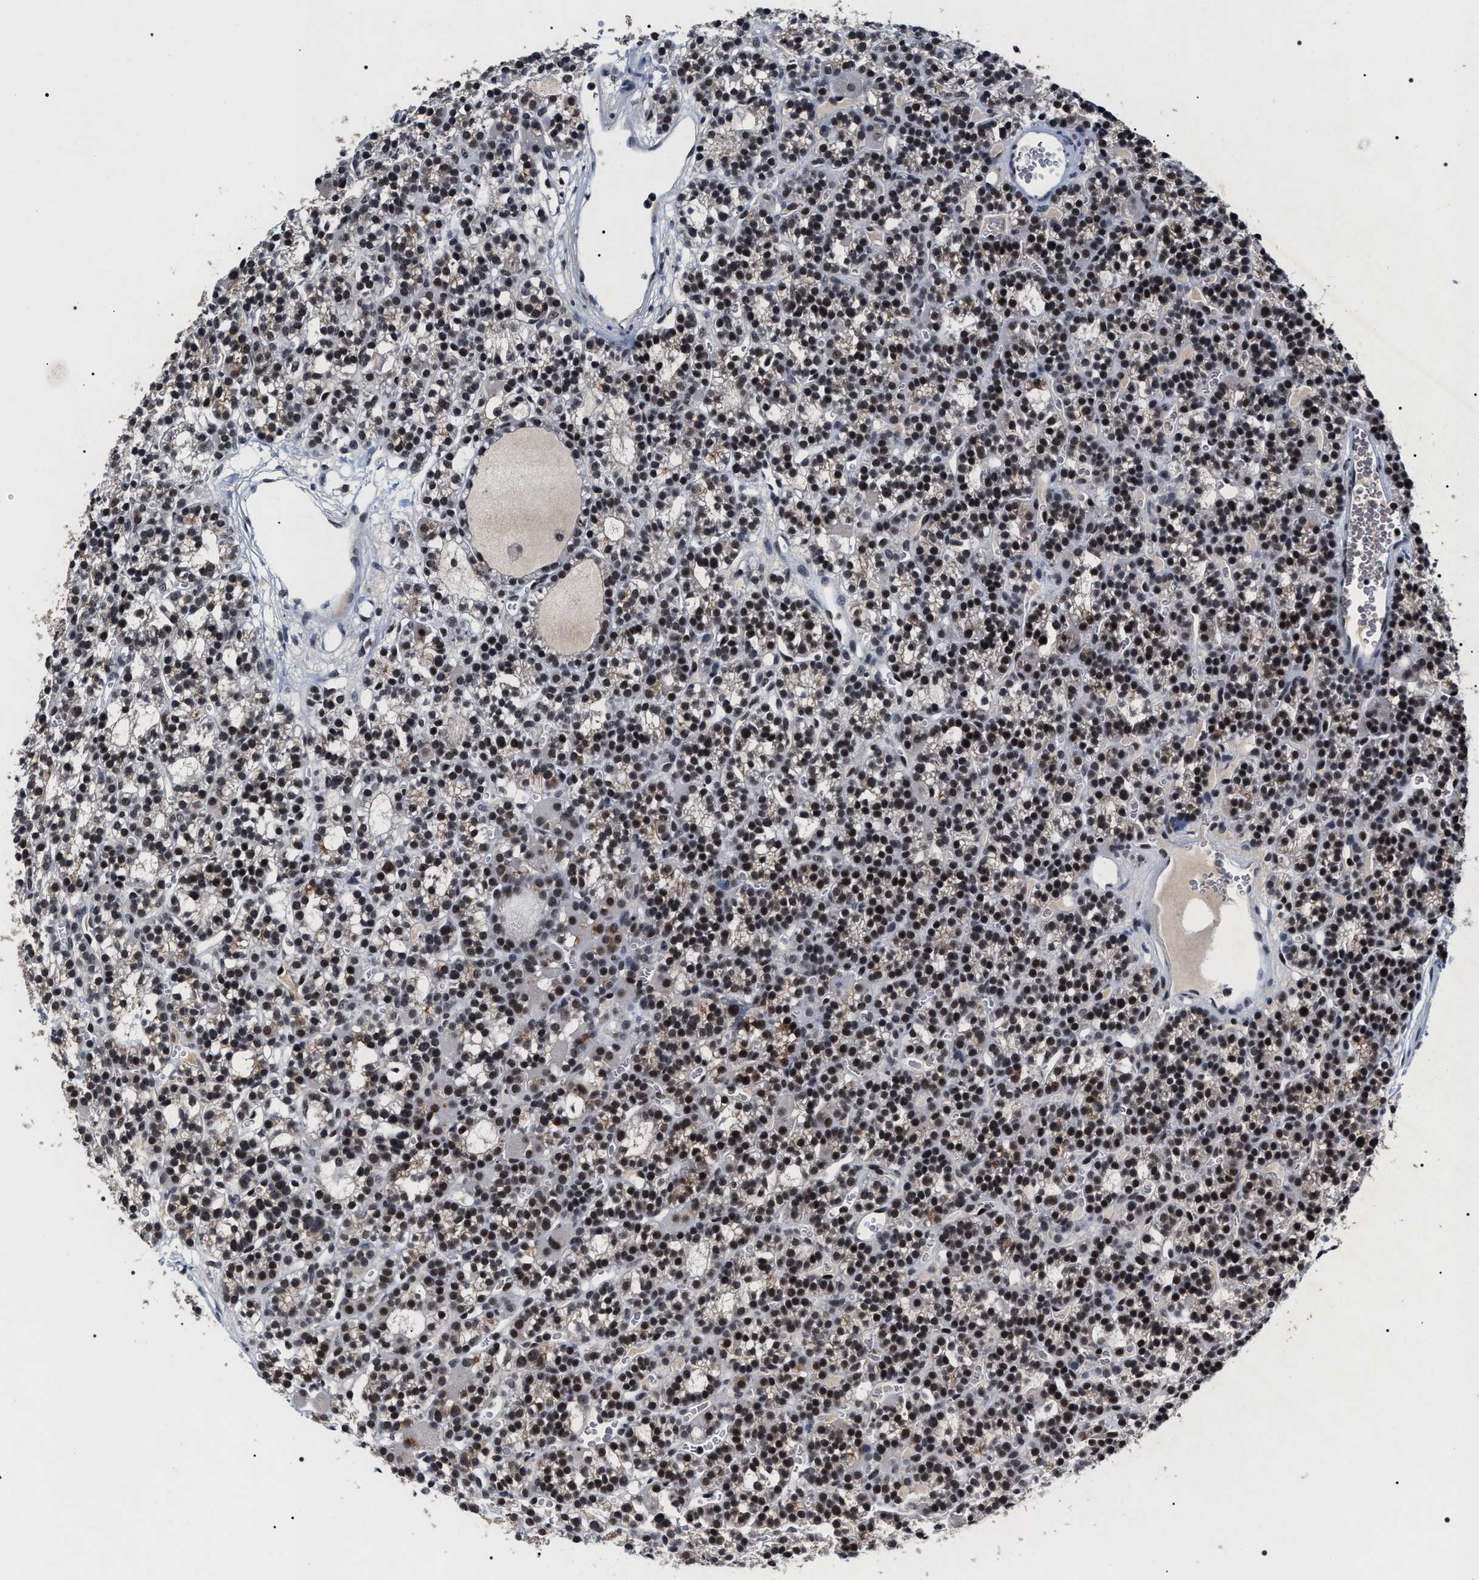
{"staining": {"intensity": "moderate", "quantity": ">75%", "location": "nuclear"}, "tissue": "parathyroid gland", "cell_type": "Glandular cells", "image_type": "normal", "snomed": [{"axis": "morphology", "description": "Normal tissue, NOS"}, {"axis": "morphology", "description": "Adenoma, NOS"}, {"axis": "topography", "description": "Parathyroid gland"}], "caption": "Immunohistochemistry (IHC) of benign parathyroid gland exhibits medium levels of moderate nuclear positivity in approximately >75% of glandular cells. The staining was performed using DAB to visualize the protein expression in brown, while the nuclei were stained in blue with hematoxylin (Magnification: 20x).", "gene": "RRP1B", "patient": {"sex": "female", "age": 58}}